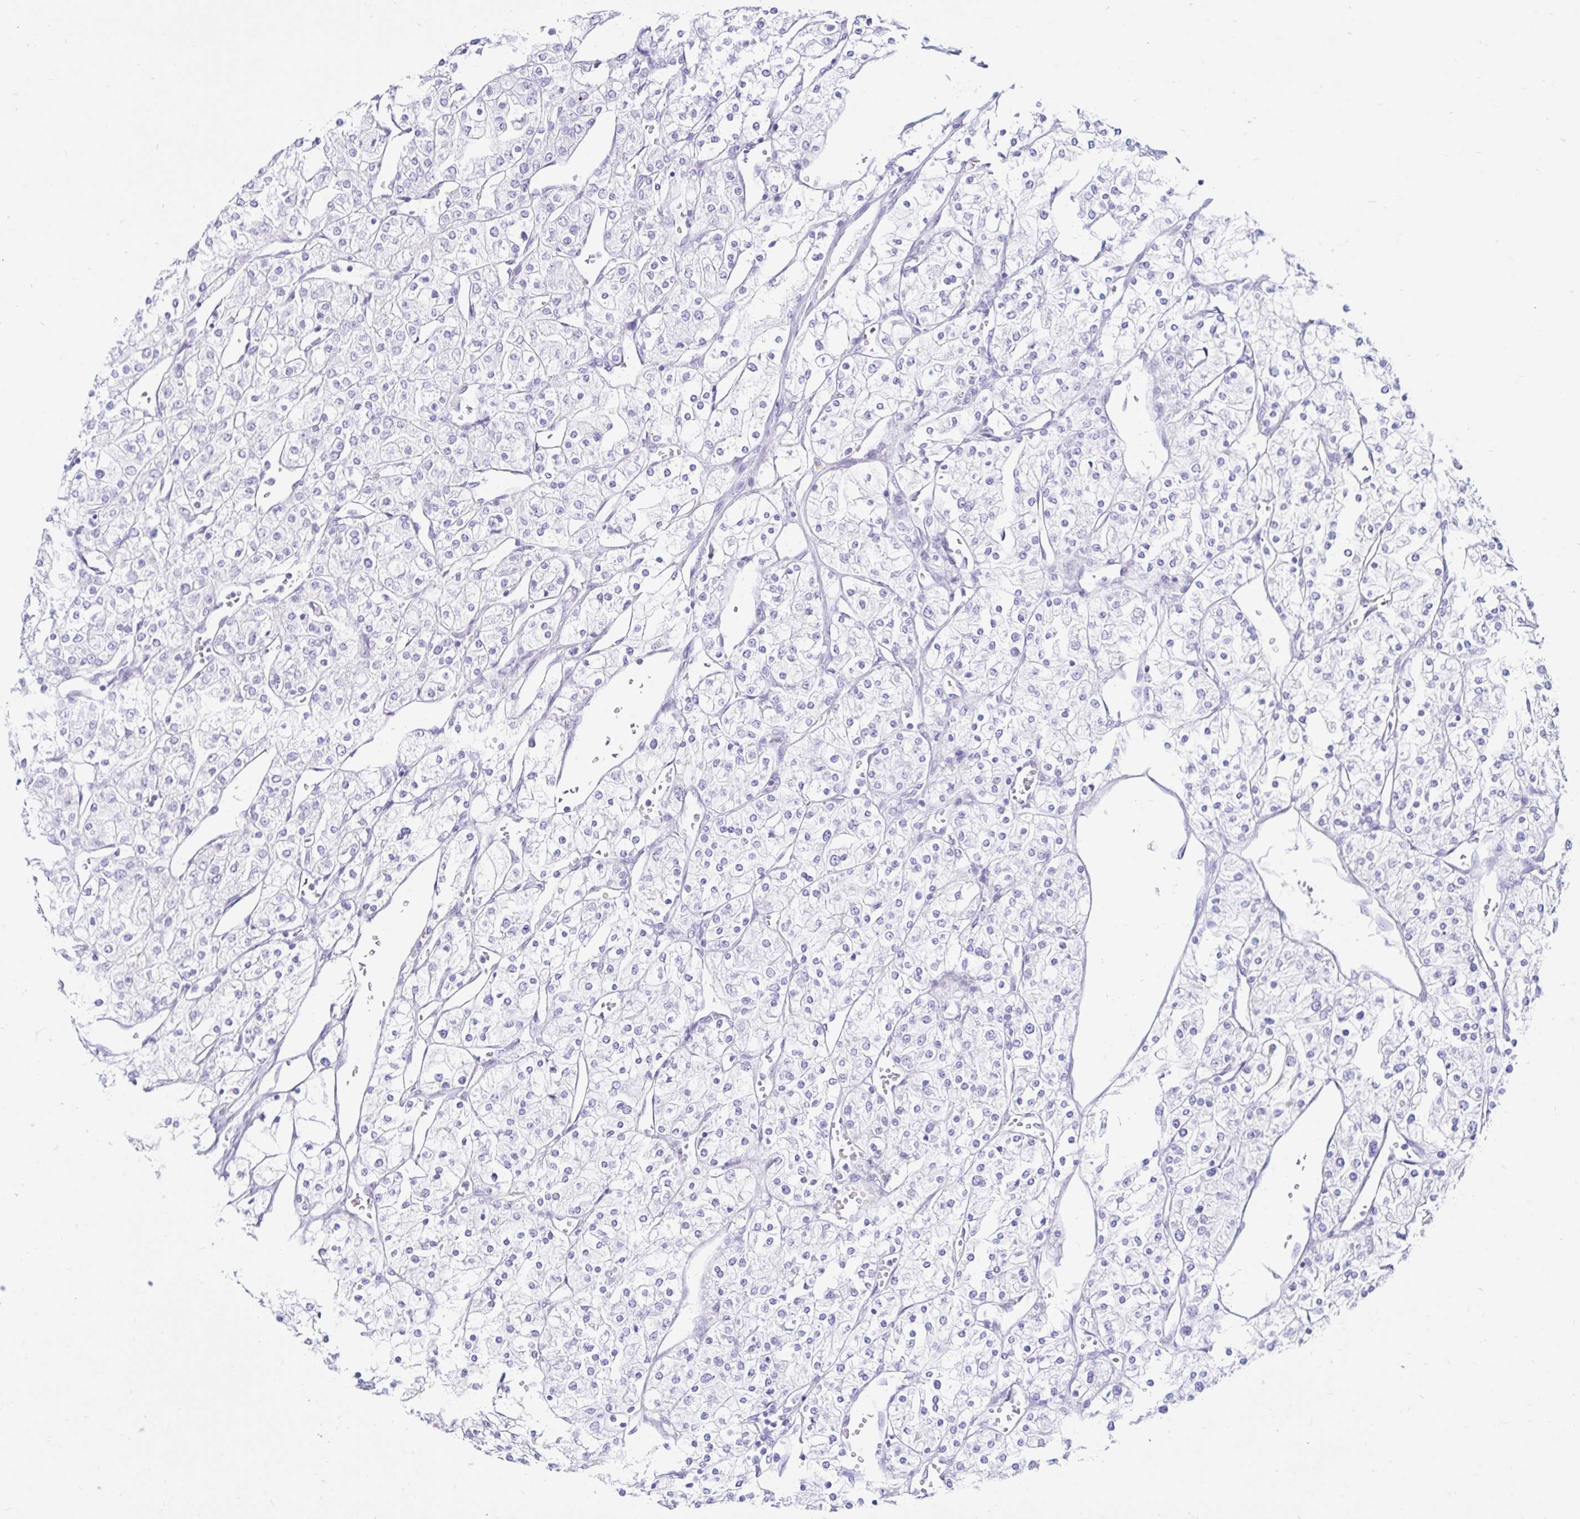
{"staining": {"intensity": "negative", "quantity": "none", "location": "none"}, "tissue": "renal cancer", "cell_type": "Tumor cells", "image_type": "cancer", "snomed": [{"axis": "morphology", "description": "Adenocarcinoma, NOS"}, {"axis": "topography", "description": "Kidney"}], "caption": "The IHC micrograph has no significant positivity in tumor cells of renal cancer (adenocarcinoma) tissue.", "gene": "BEST1", "patient": {"sex": "male", "age": 80}}